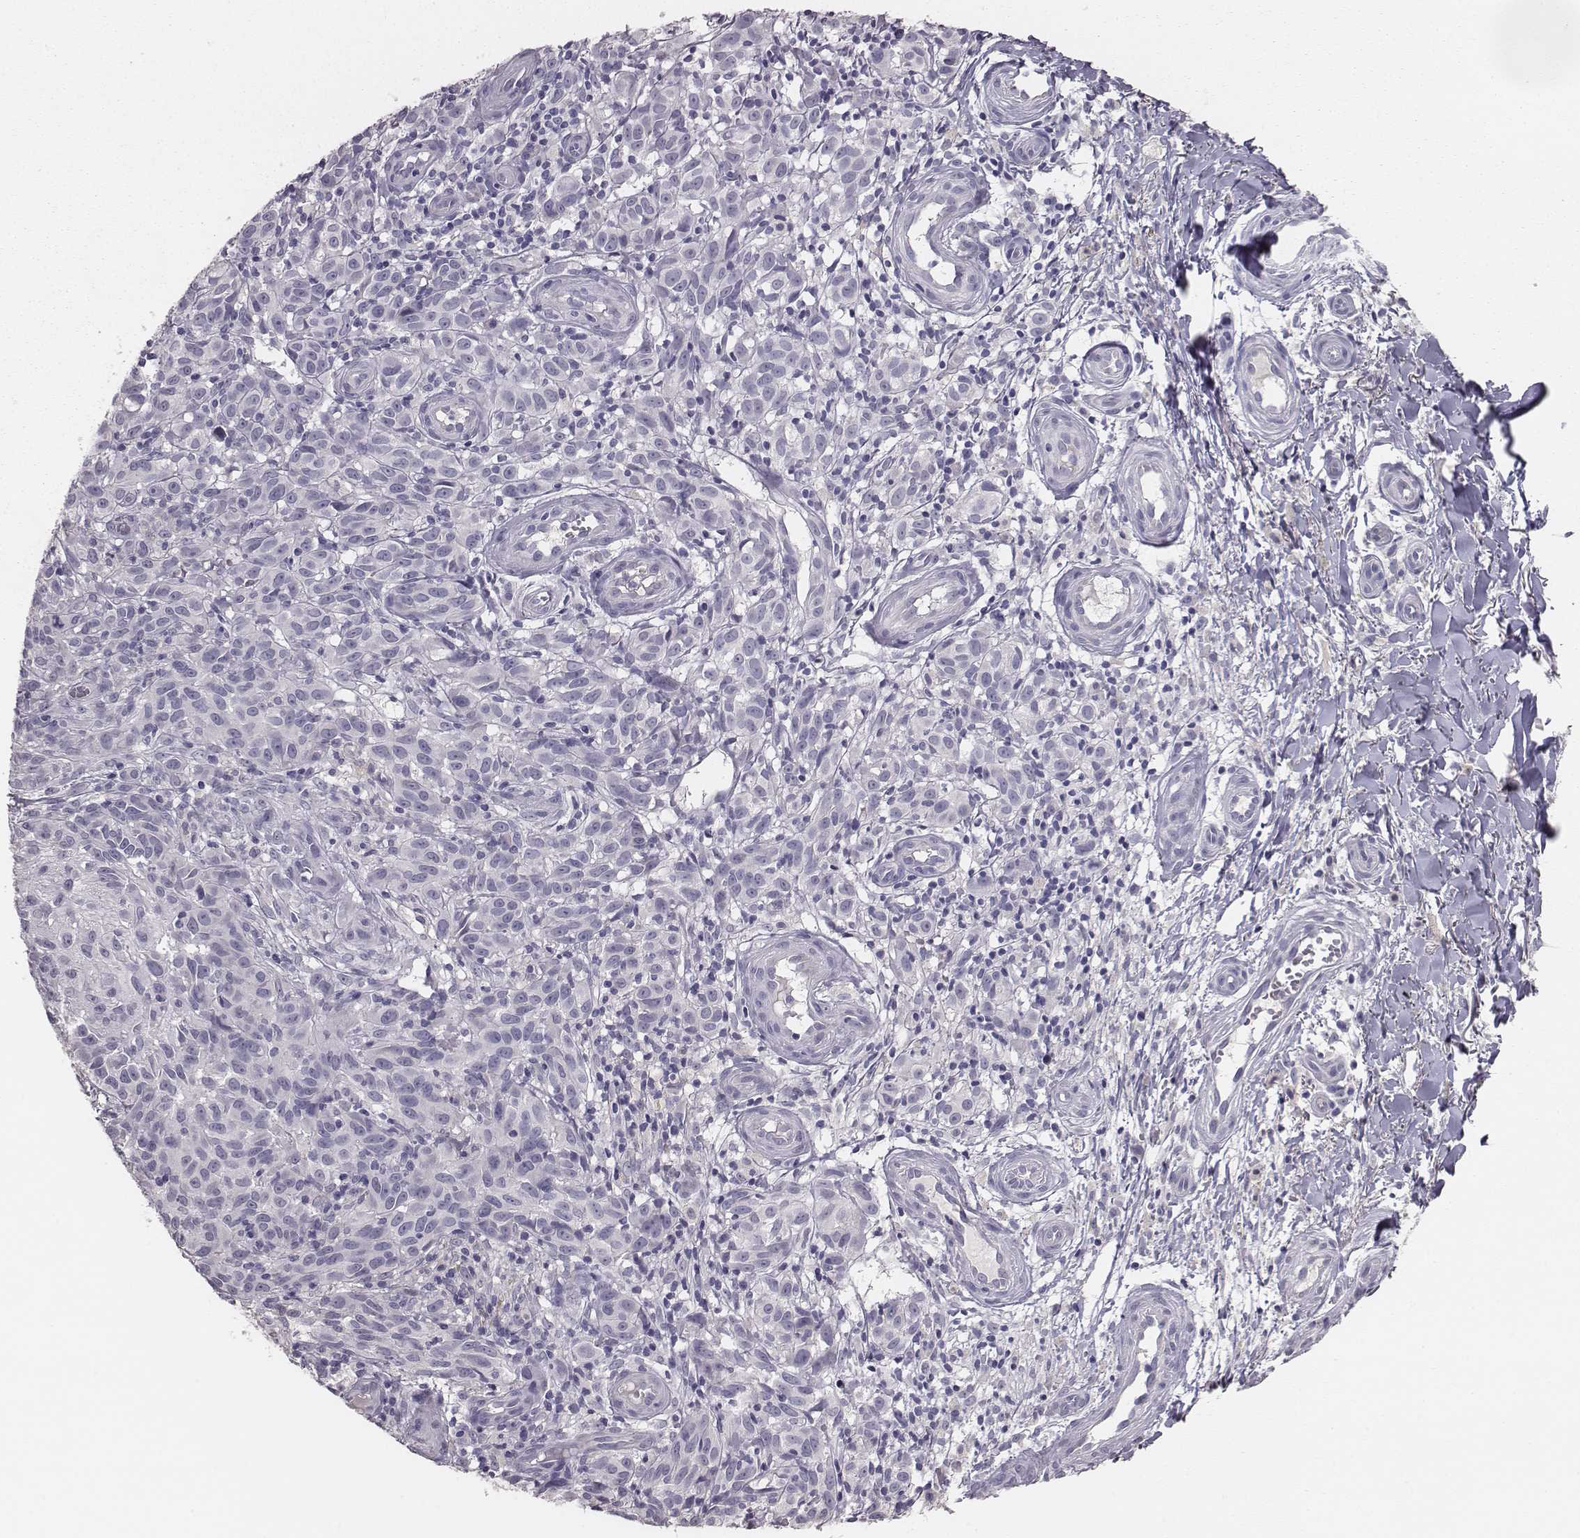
{"staining": {"intensity": "negative", "quantity": "none", "location": "none"}, "tissue": "melanoma", "cell_type": "Tumor cells", "image_type": "cancer", "snomed": [{"axis": "morphology", "description": "Malignant melanoma, NOS"}, {"axis": "topography", "description": "Skin"}], "caption": "The immunohistochemistry histopathology image has no significant positivity in tumor cells of malignant melanoma tissue. The staining was performed using DAB (3,3'-diaminobenzidine) to visualize the protein expression in brown, while the nuclei were stained in blue with hematoxylin (Magnification: 20x).", "gene": "MYH6", "patient": {"sex": "female", "age": 53}}